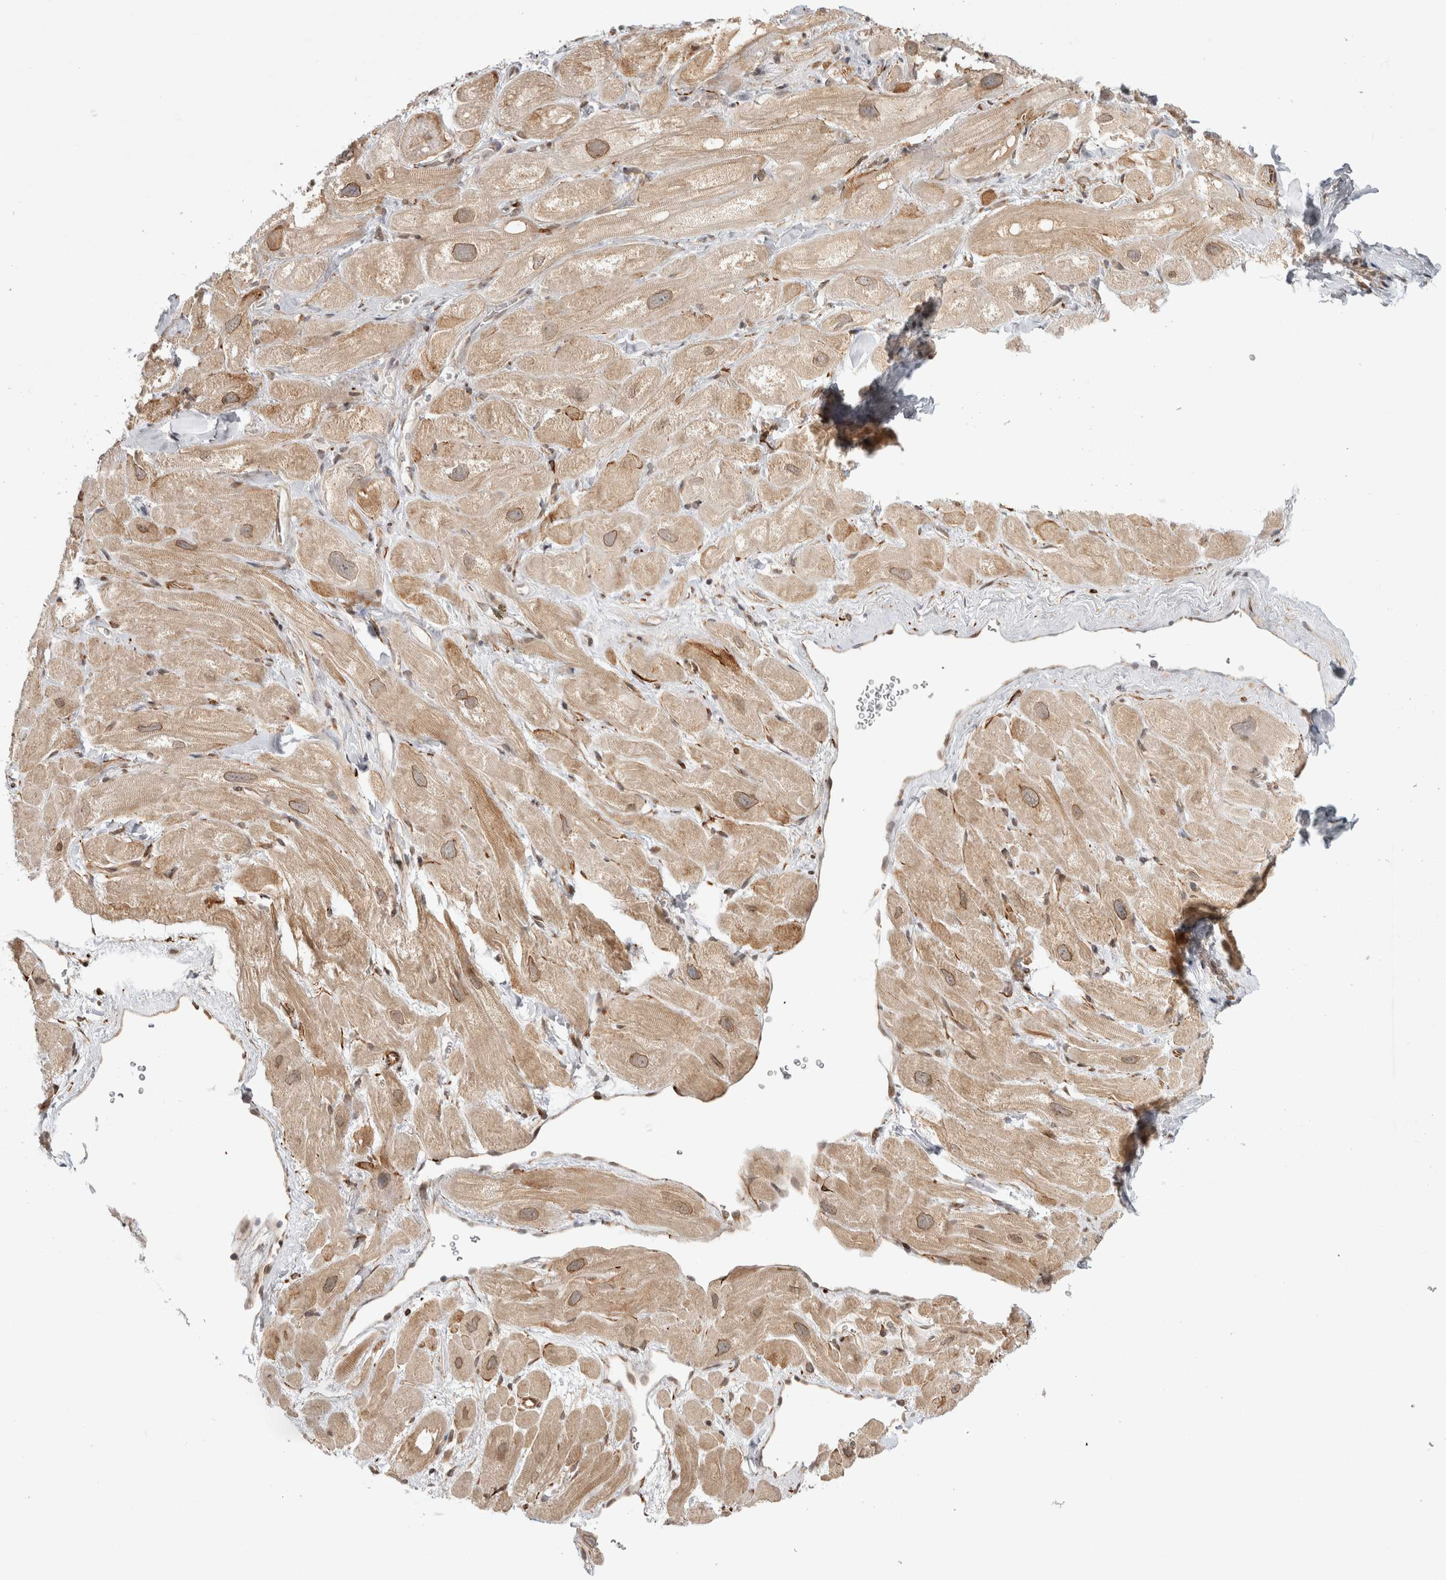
{"staining": {"intensity": "weak", "quantity": "25%-75%", "location": "cytoplasmic/membranous,nuclear"}, "tissue": "heart muscle", "cell_type": "Cardiomyocytes", "image_type": "normal", "snomed": [{"axis": "morphology", "description": "Normal tissue, NOS"}, {"axis": "topography", "description": "Heart"}], "caption": "The immunohistochemical stain labels weak cytoplasmic/membranous,nuclear staining in cardiomyocytes of unremarkable heart muscle.", "gene": "ZNF318", "patient": {"sex": "male", "age": 49}}